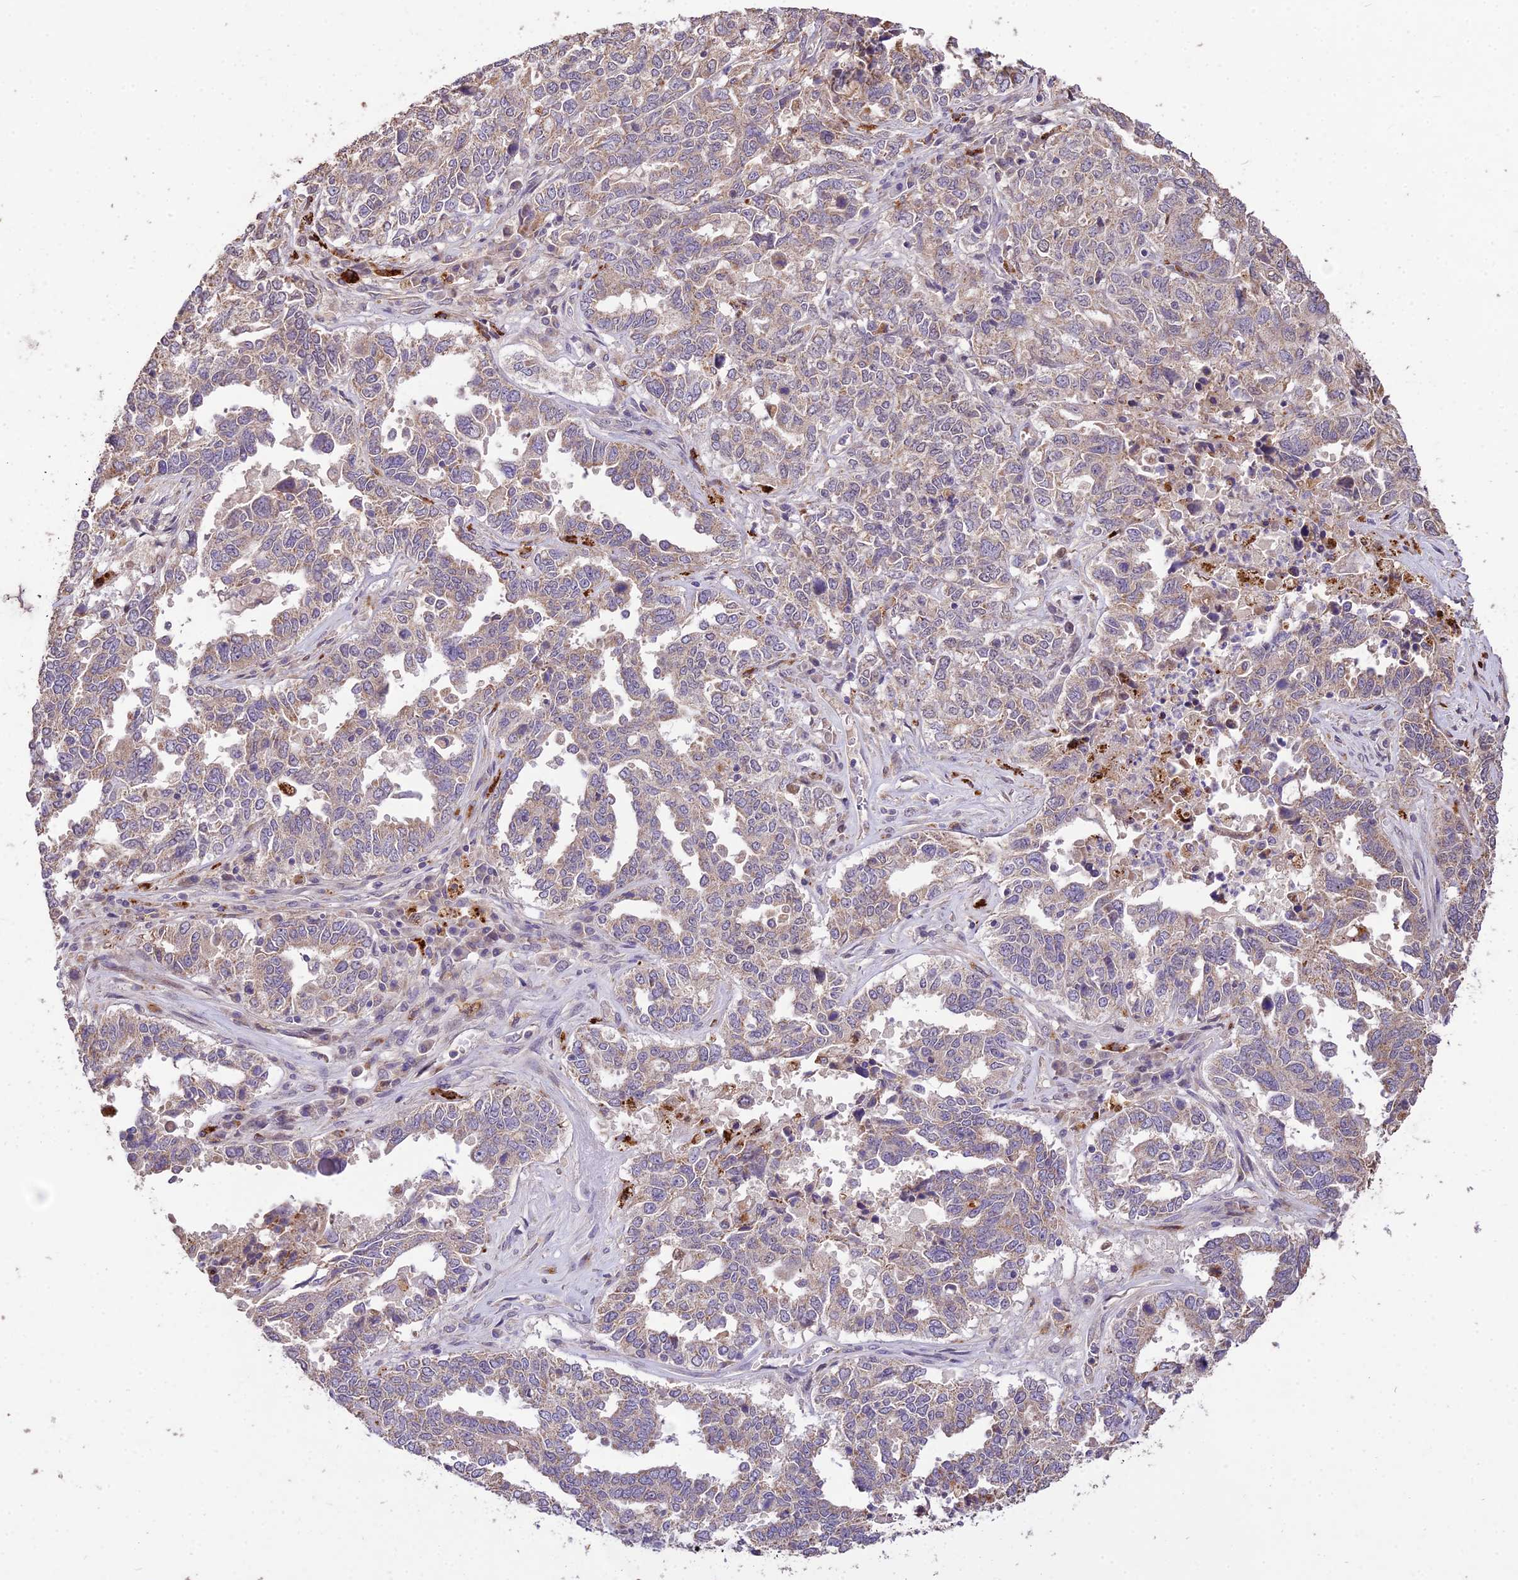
{"staining": {"intensity": "weak", "quantity": "25%-75%", "location": "cytoplasmic/membranous"}, "tissue": "ovarian cancer", "cell_type": "Tumor cells", "image_type": "cancer", "snomed": [{"axis": "morphology", "description": "Carcinoma, endometroid"}, {"axis": "topography", "description": "Ovary"}], "caption": "Weak cytoplasmic/membranous expression for a protein is appreciated in about 25%-75% of tumor cells of endometroid carcinoma (ovarian) using immunohistochemistry.", "gene": "SDHD", "patient": {"sex": "female", "age": 62}}